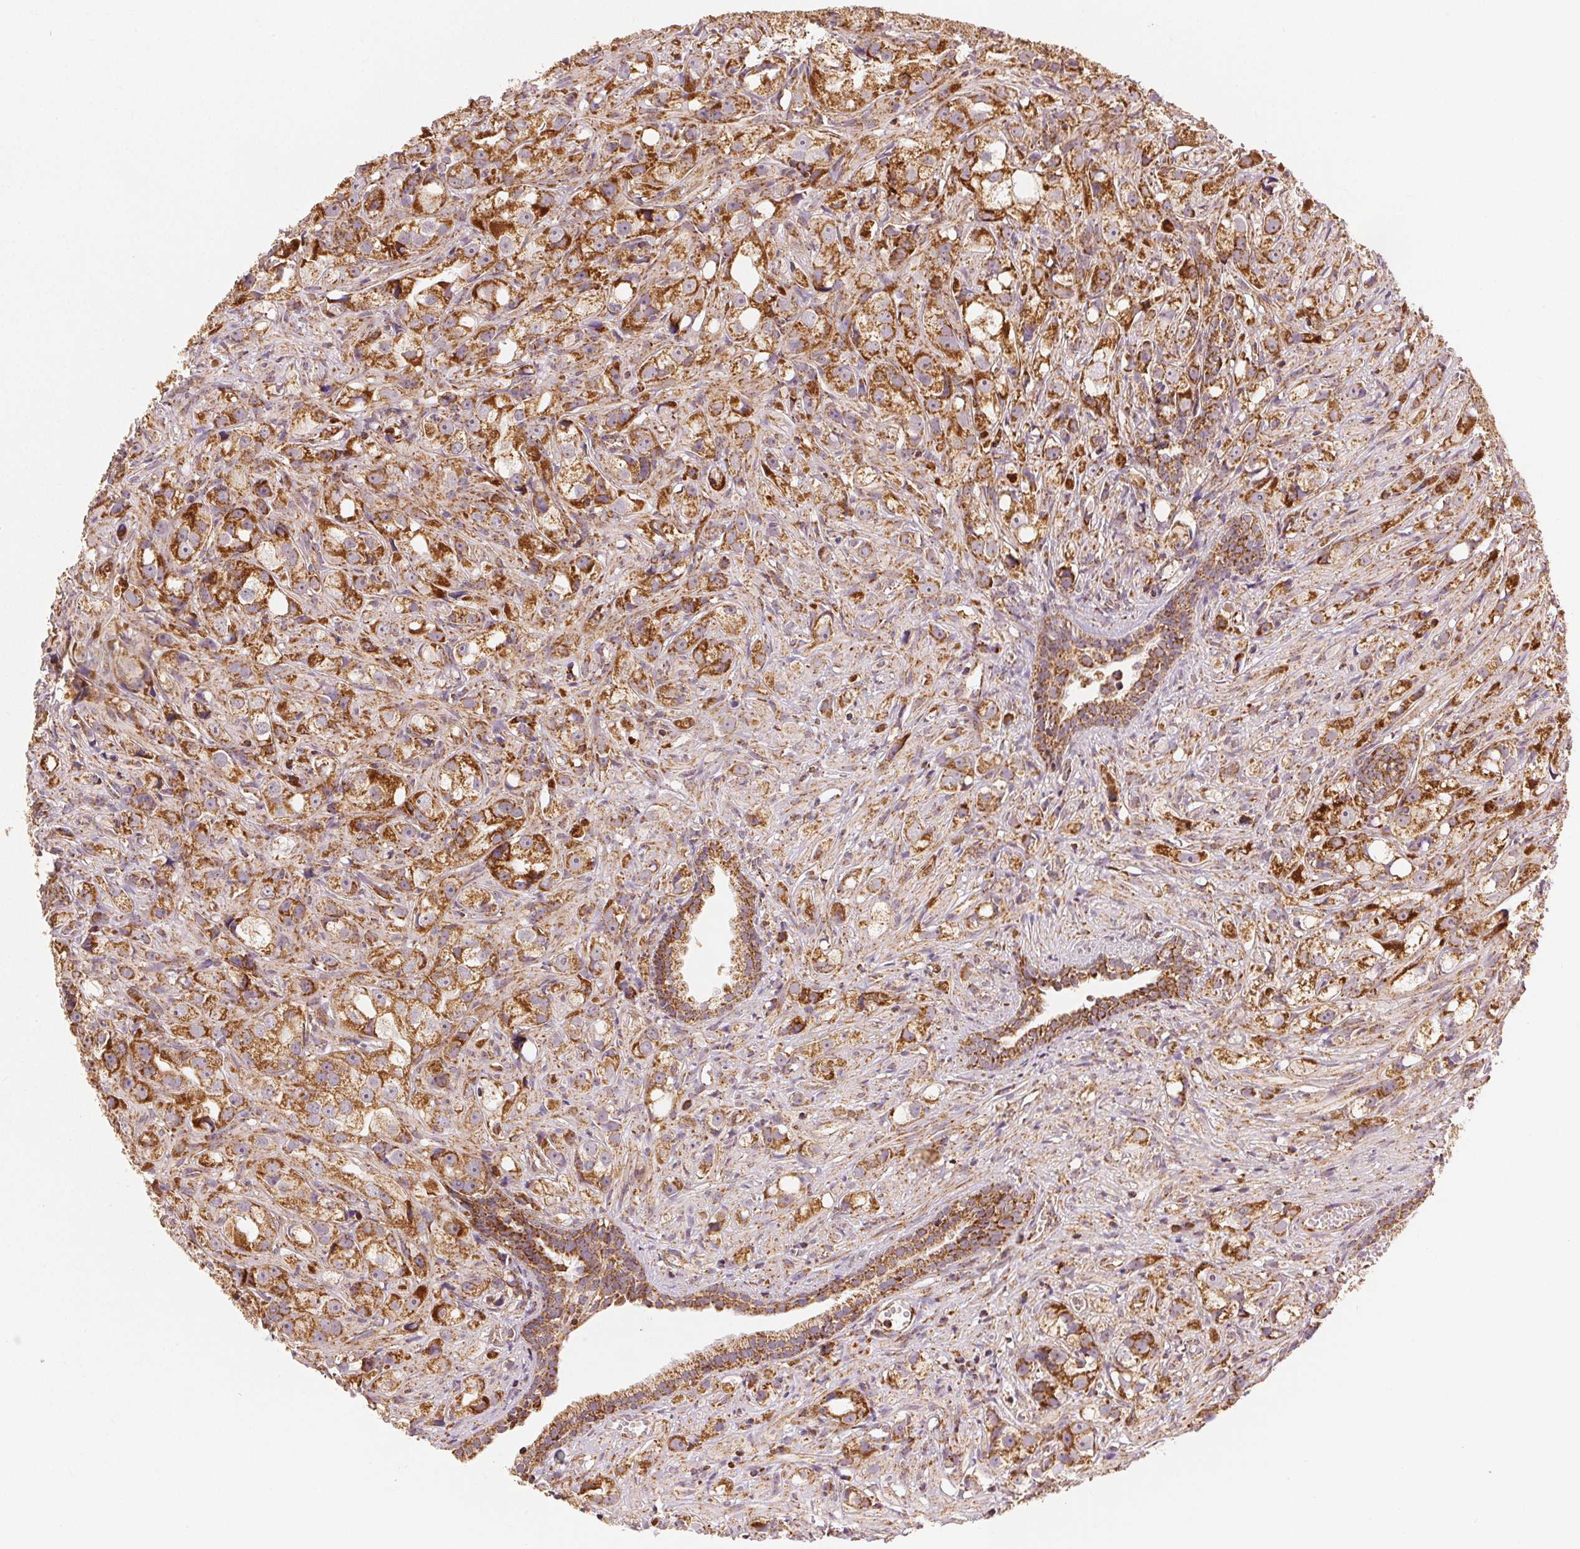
{"staining": {"intensity": "strong", "quantity": ">75%", "location": "cytoplasmic/membranous"}, "tissue": "prostate cancer", "cell_type": "Tumor cells", "image_type": "cancer", "snomed": [{"axis": "morphology", "description": "Adenocarcinoma, High grade"}, {"axis": "topography", "description": "Prostate"}], "caption": "DAB immunohistochemical staining of human adenocarcinoma (high-grade) (prostate) displays strong cytoplasmic/membranous protein staining in about >75% of tumor cells.", "gene": "SDHB", "patient": {"sex": "male", "age": 75}}